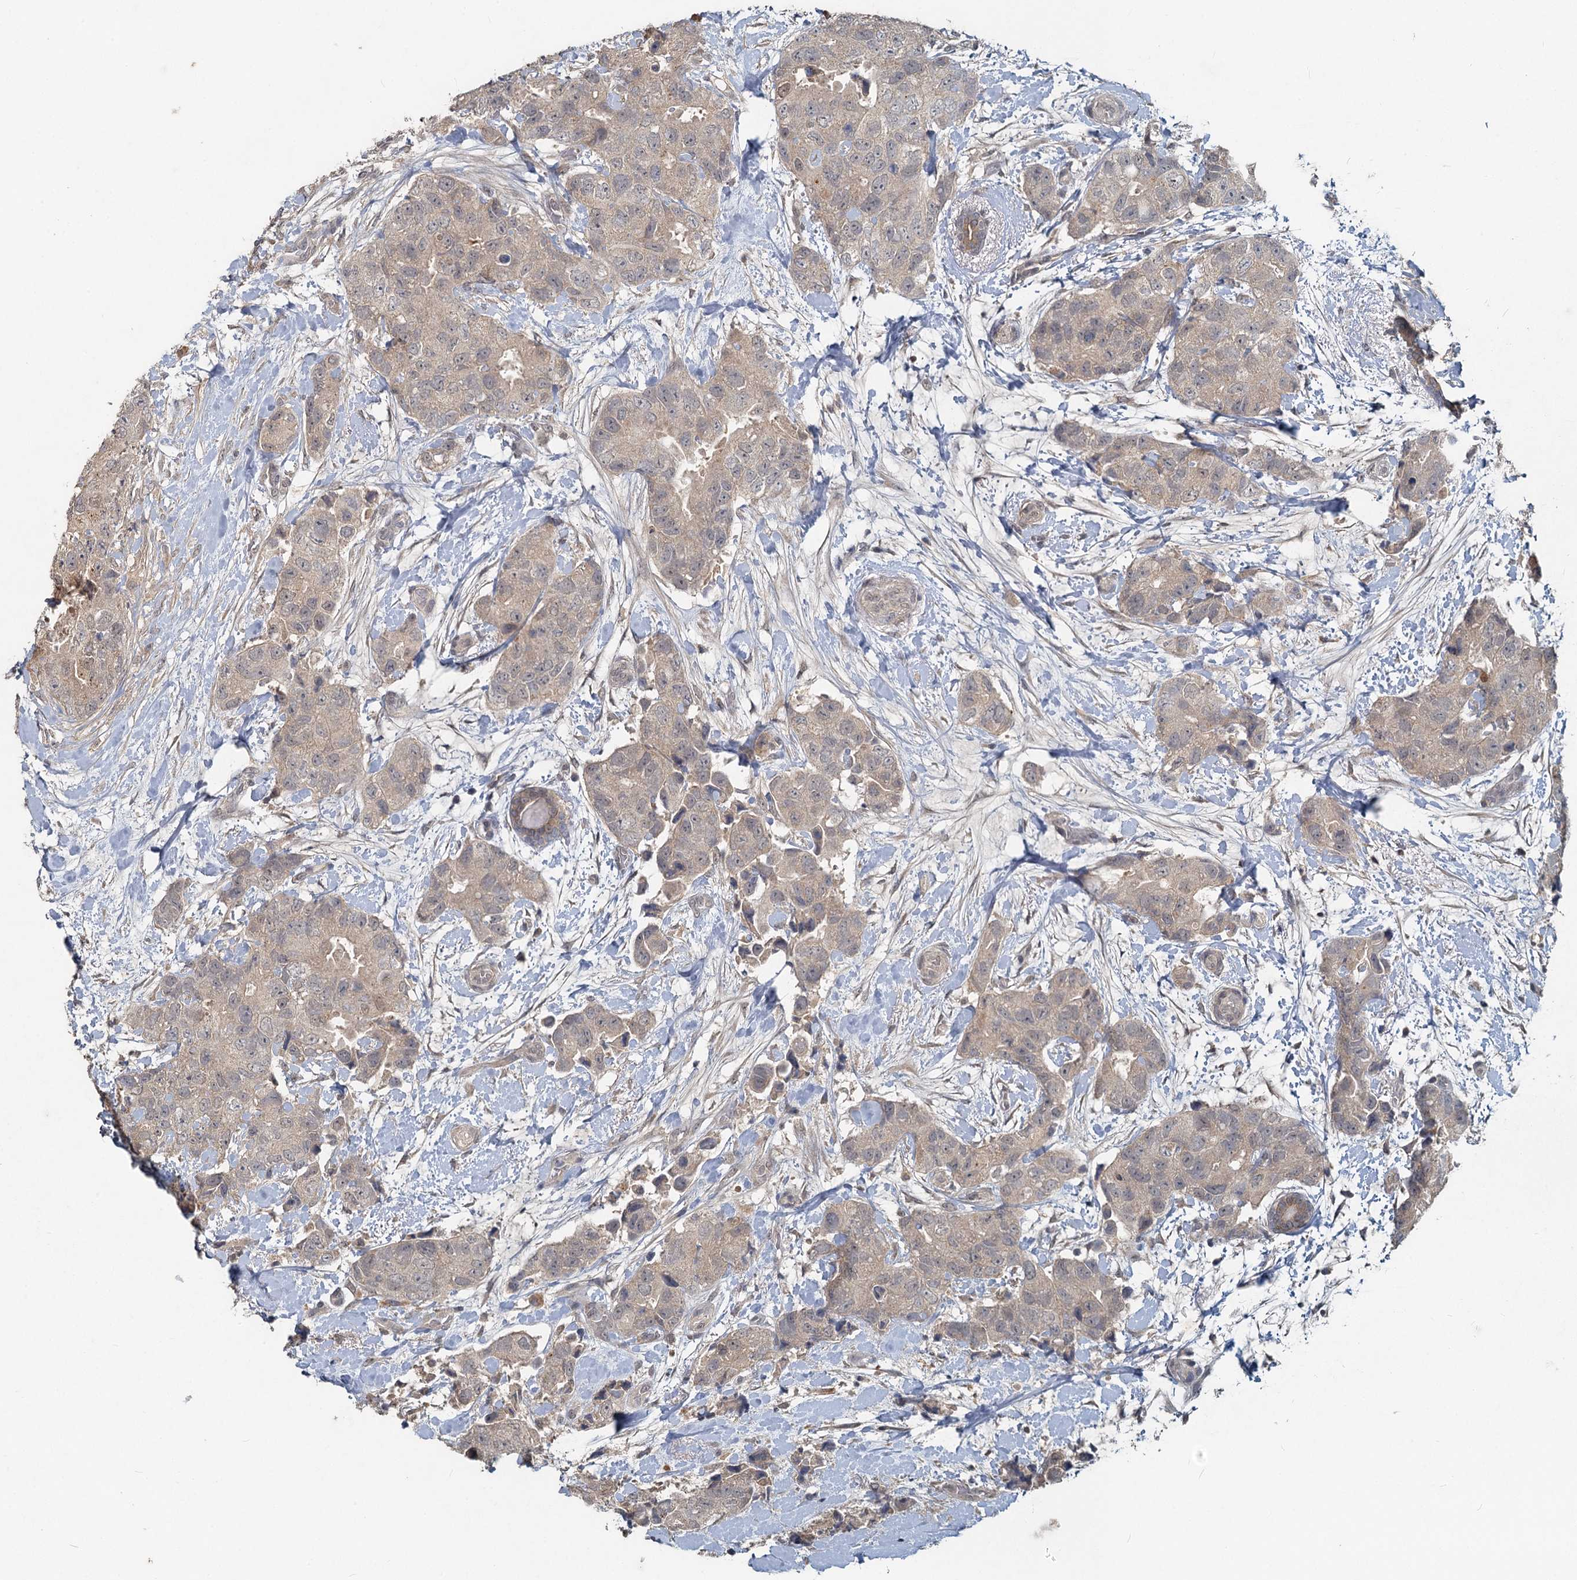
{"staining": {"intensity": "weak", "quantity": "25%-75%", "location": "cytoplasmic/membranous"}, "tissue": "breast cancer", "cell_type": "Tumor cells", "image_type": "cancer", "snomed": [{"axis": "morphology", "description": "Duct carcinoma"}, {"axis": "topography", "description": "Breast"}], "caption": "This image displays breast cancer (intraductal carcinoma) stained with IHC to label a protein in brown. The cytoplasmic/membranous of tumor cells show weak positivity for the protein. Nuclei are counter-stained blue.", "gene": "HERC3", "patient": {"sex": "female", "age": 62}}